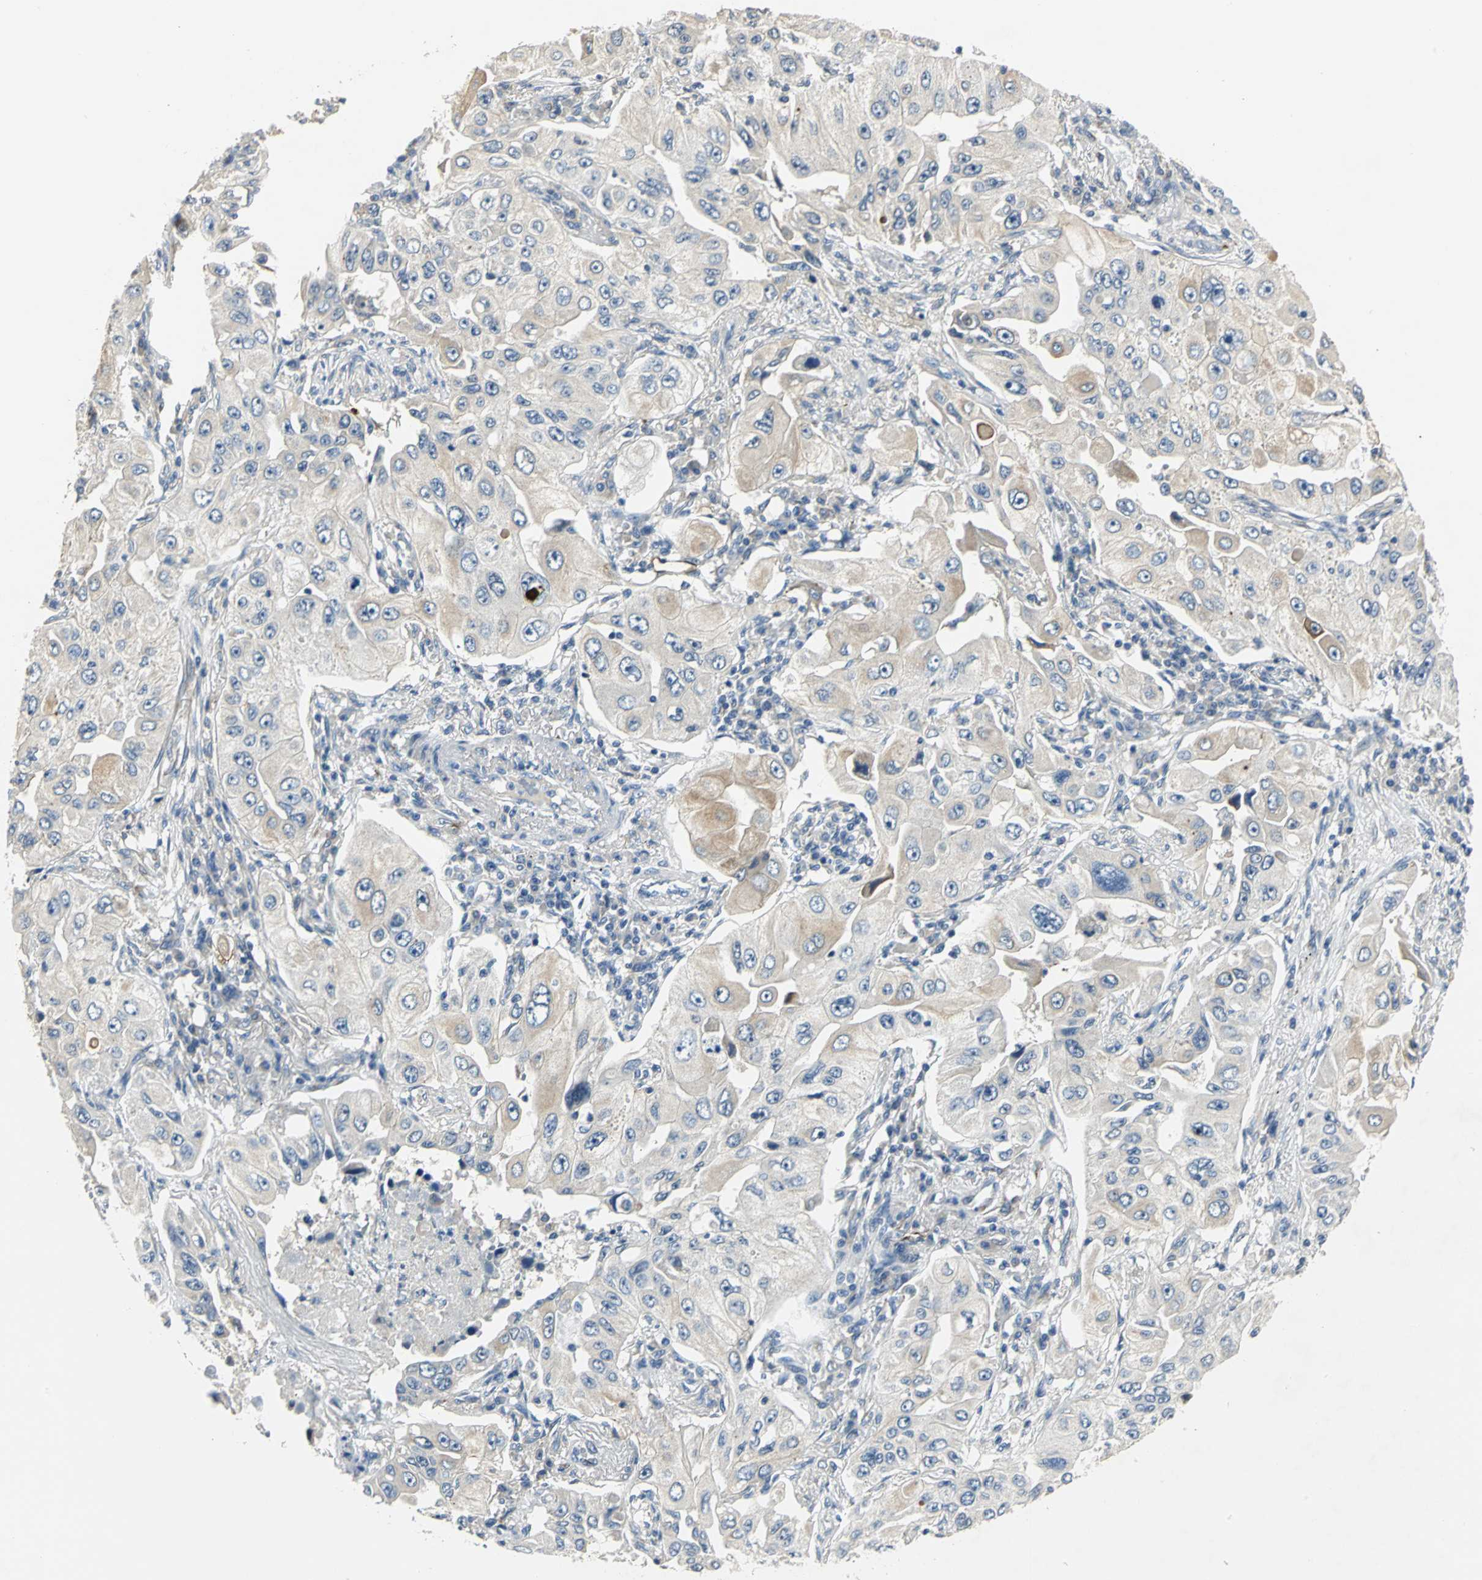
{"staining": {"intensity": "weak", "quantity": "<25%", "location": "cytoplasmic/membranous"}, "tissue": "lung cancer", "cell_type": "Tumor cells", "image_type": "cancer", "snomed": [{"axis": "morphology", "description": "Adenocarcinoma, NOS"}, {"axis": "topography", "description": "Lung"}], "caption": "Tumor cells are negative for brown protein staining in adenocarcinoma (lung).", "gene": "B3GNT2", "patient": {"sex": "male", "age": 84}}